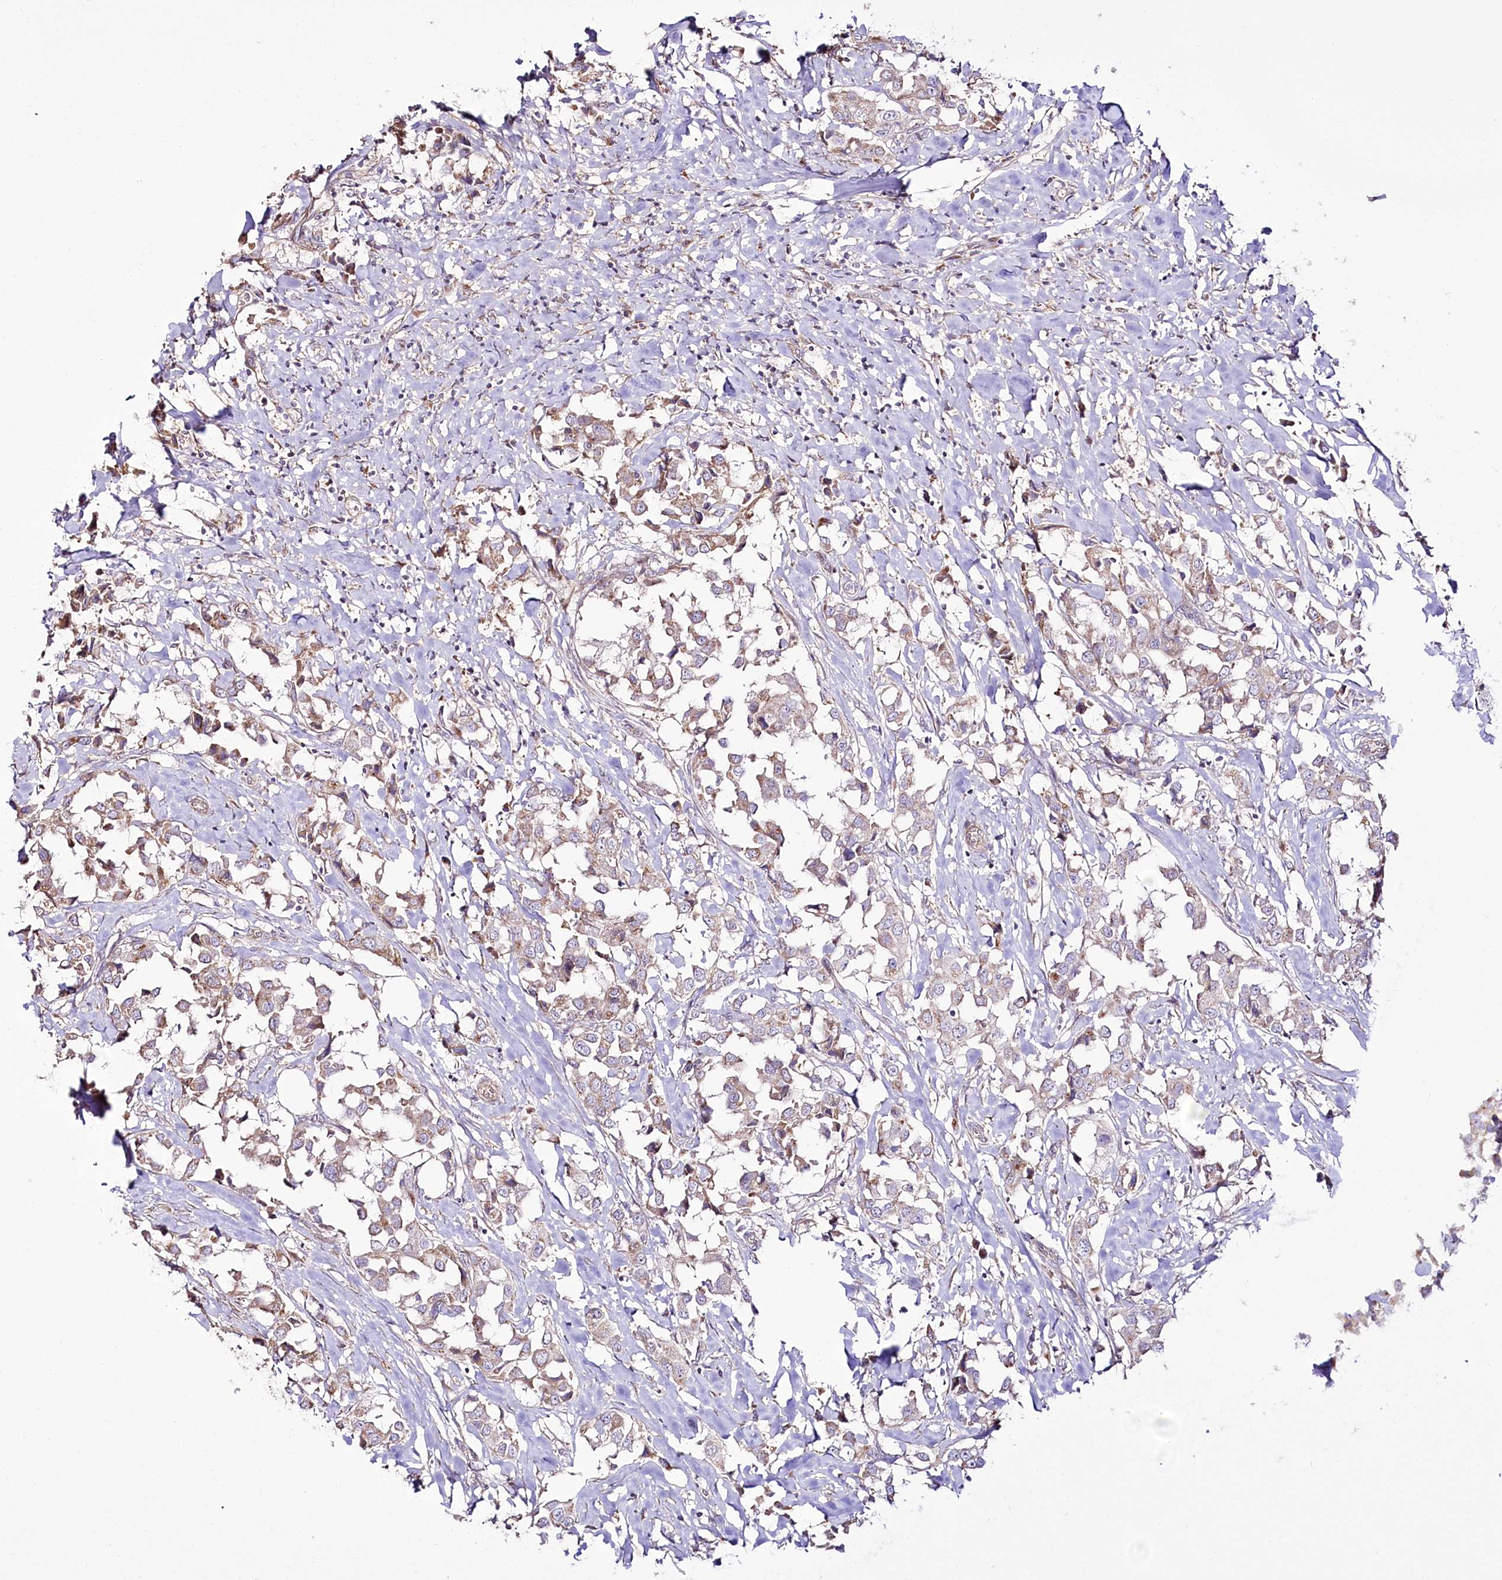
{"staining": {"intensity": "weak", "quantity": "25%-75%", "location": "cytoplasmic/membranous"}, "tissue": "breast cancer", "cell_type": "Tumor cells", "image_type": "cancer", "snomed": [{"axis": "morphology", "description": "Duct carcinoma"}, {"axis": "topography", "description": "Breast"}], "caption": "Protein expression analysis of breast cancer (invasive ductal carcinoma) reveals weak cytoplasmic/membranous staining in about 25%-75% of tumor cells.", "gene": "REXO2", "patient": {"sex": "female", "age": 80}}